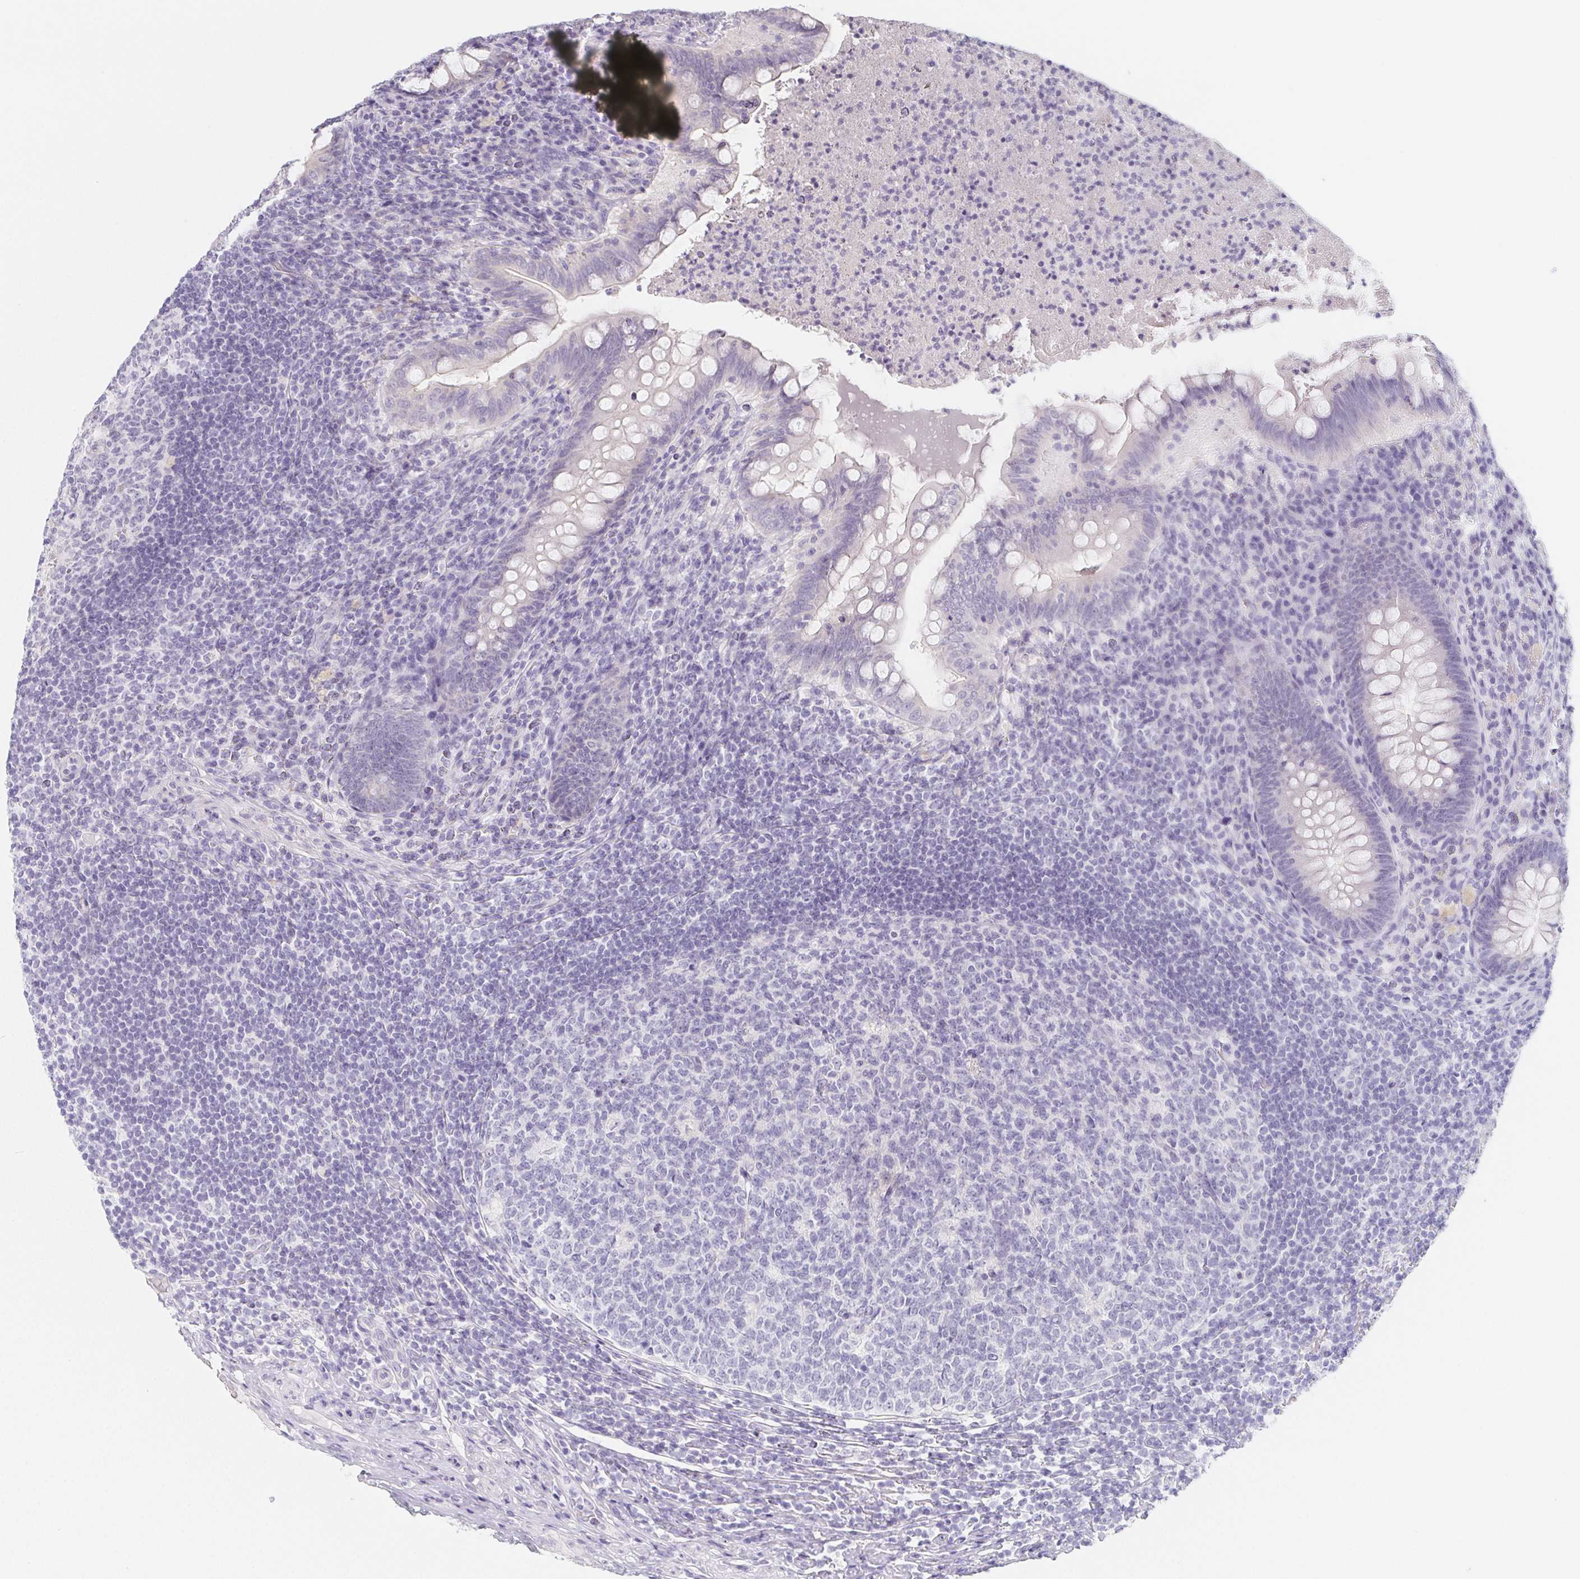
{"staining": {"intensity": "negative", "quantity": "none", "location": "none"}, "tissue": "appendix", "cell_type": "Glandular cells", "image_type": "normal", "snomed": [{"axis": "morphology", "description": "Normal tissue, NOS"}, {"axis": "topography", "description": "Appendix"}], "caption": "The histopathology image reveals no staining of glandular cells in unremarkable appendix.", "gene": "GLIPR1L1", "patient": {"sex": "male", "age": 47}}